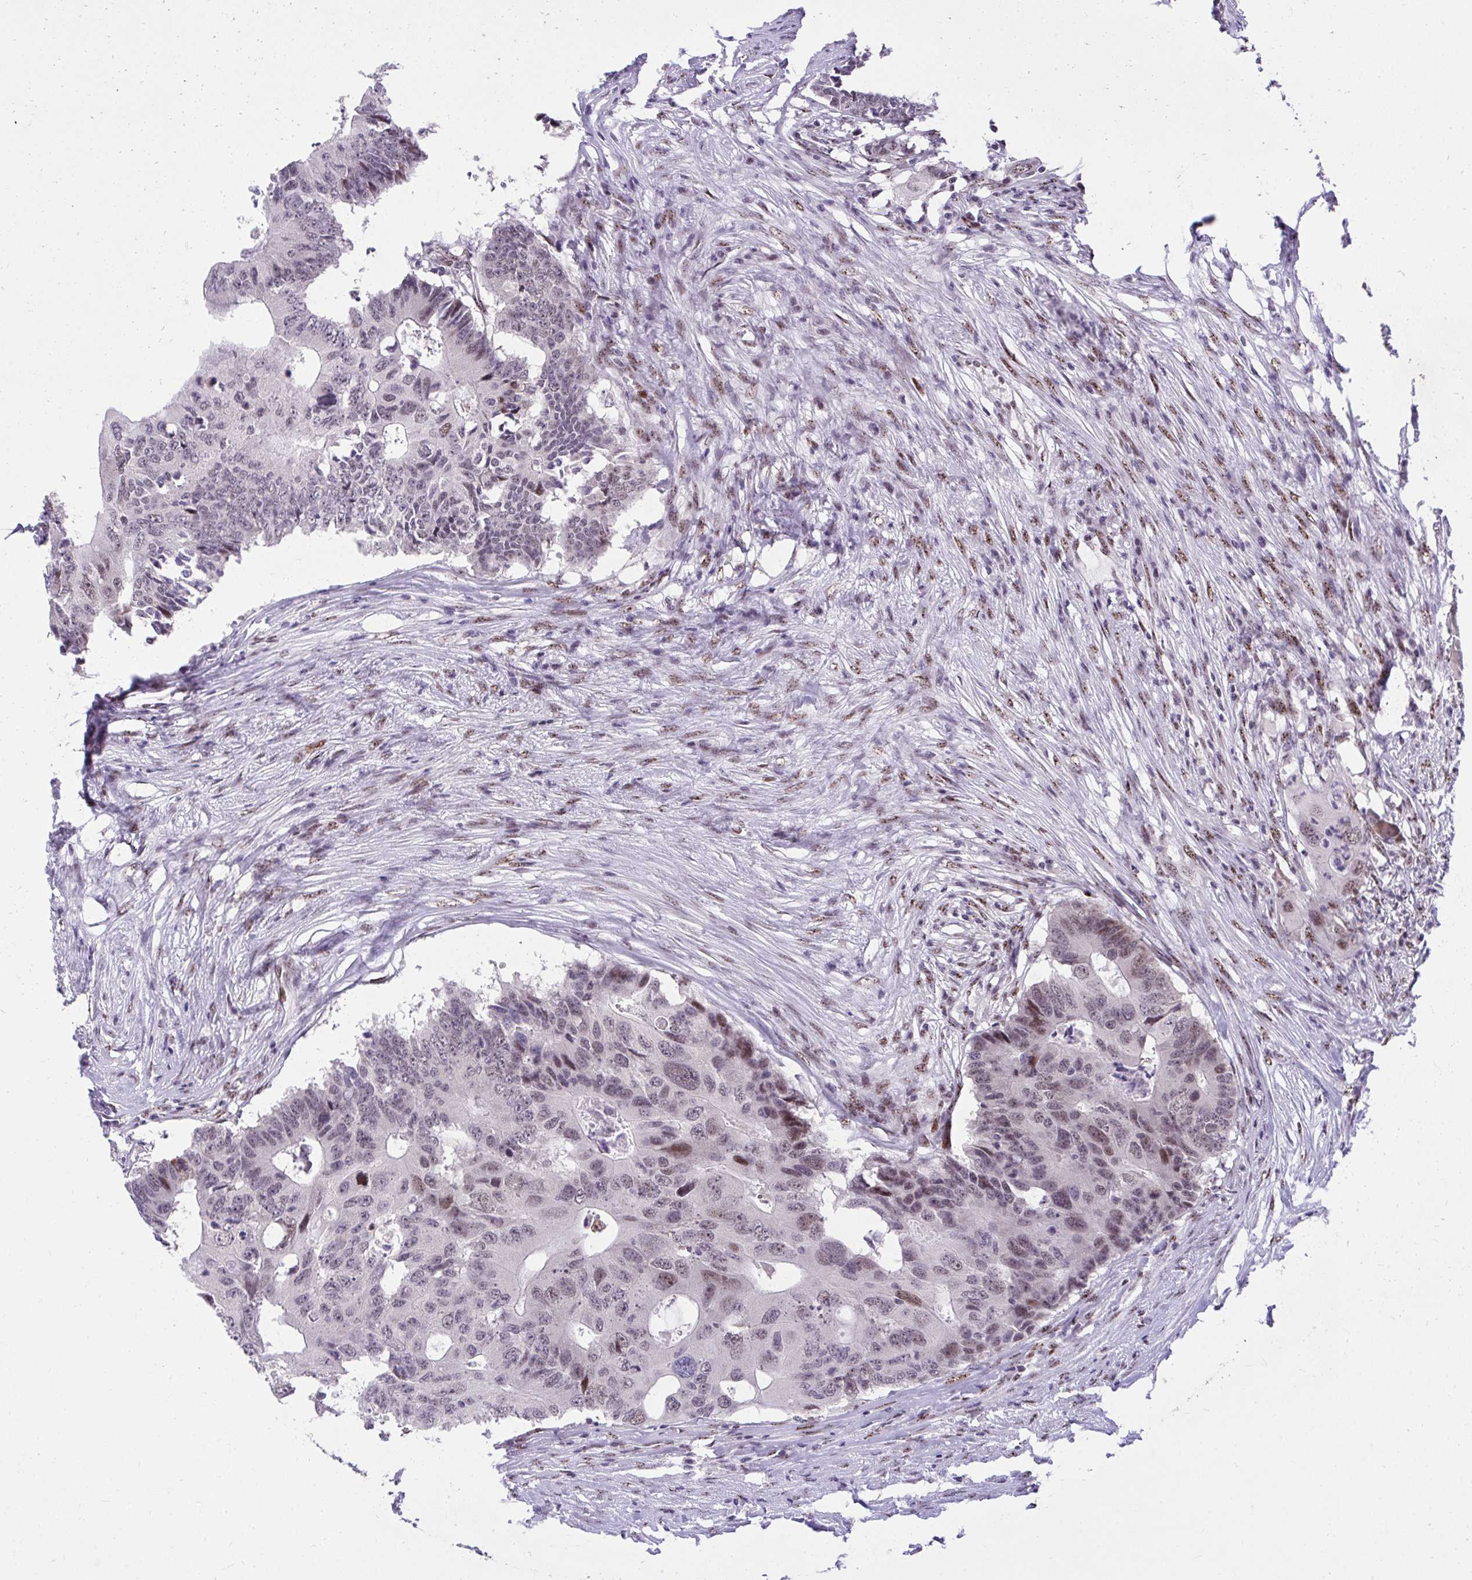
{"staining": {"intensity": "moderate", "quantity": "<25%", "location": "nuclear"}, "tissue": "colorectal cancer", "cell_type": "Tumor cells", "image_type": "cancer", "snomed": [{"axis": "morphology", "description": "Adenocarcinoma, NOS"}, {"axis": "topography", "description": "Colon"}], "caption": "There is low levels of moderate nuclear expression in tumor cells of colorectal adenocarcinoma, as demonstrated by immunohistochemical staining (brown color).", "gene": "HOXA4", "patient": {"sex": "male", "age": 71}}